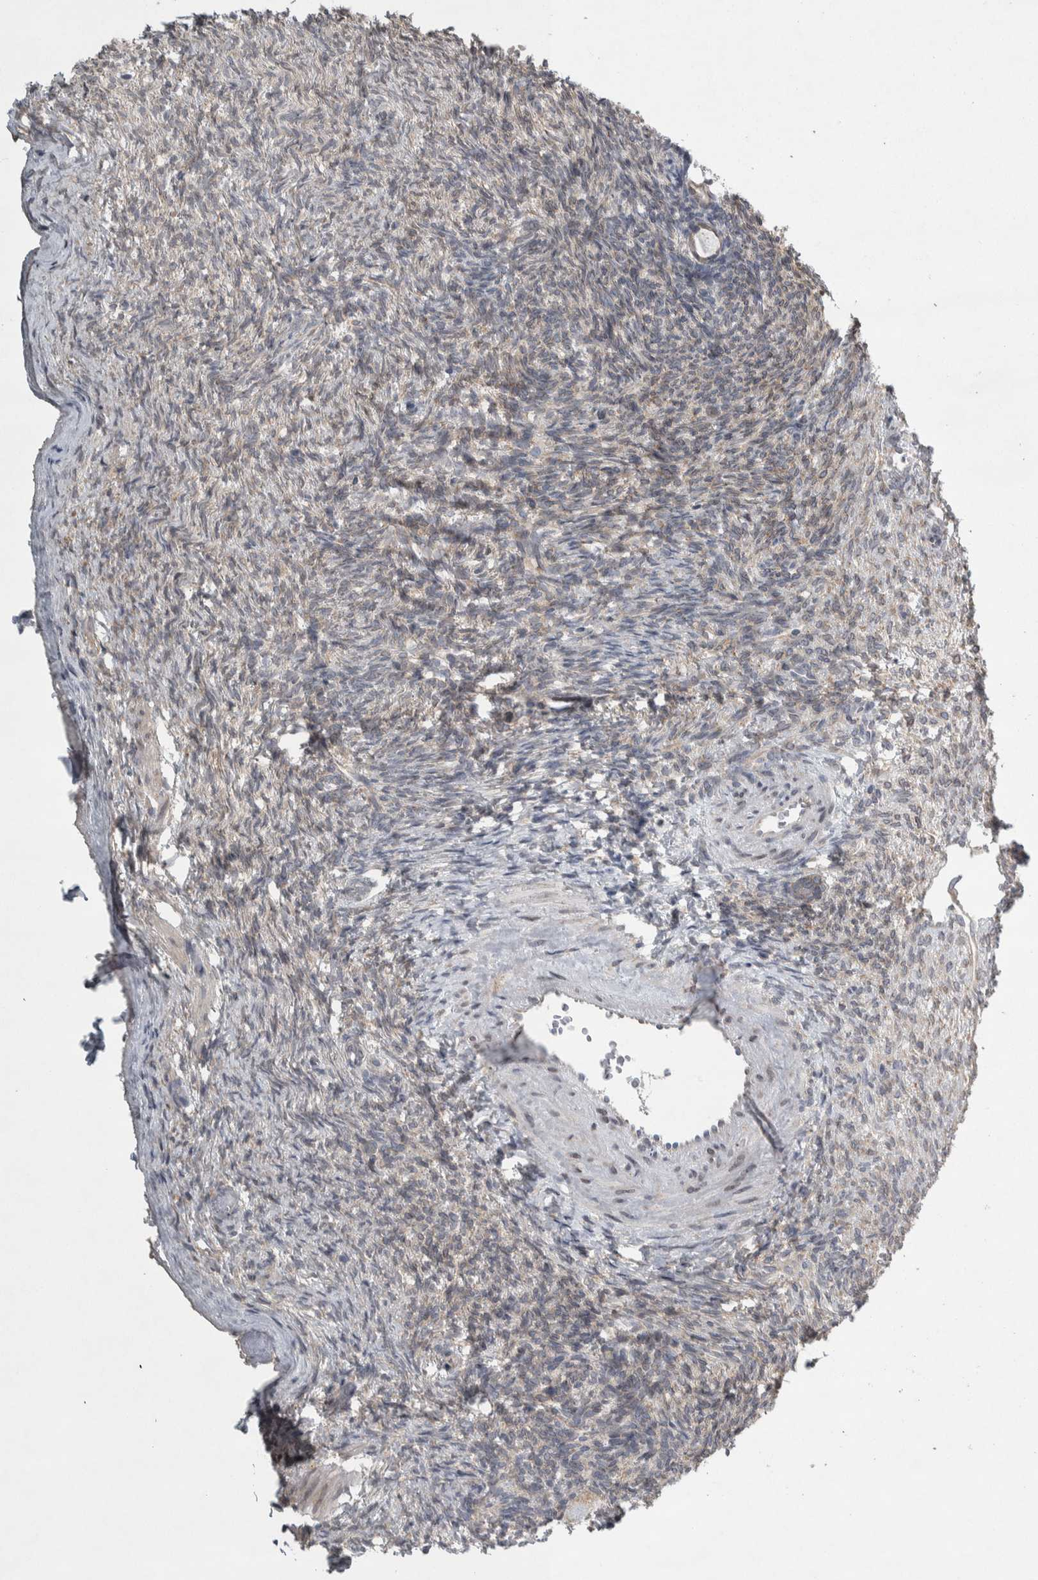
{"staining": {"intensity": "moderate", "quantity": "25%-75%", "location": "cytoplasmic/membranous,nuclear"}, "tissue": "ovary", "cell_type": "Ovarian stroma cells", "image_type": "normal", "snomed": [{"axis": "morphology", "description": "Normal tissue, NOS"}, {"axis": "topography", "description": "Ovary"}], "caption": "This is an image of immunohistochemistry staining of unremarkable ovary, which shows moderate expression in the cytoplasmic/membranous,nuclear of ovarian stroma cells.", "gene": "SIGMAR1", "patient": {"sex": "female", "age": 34}}